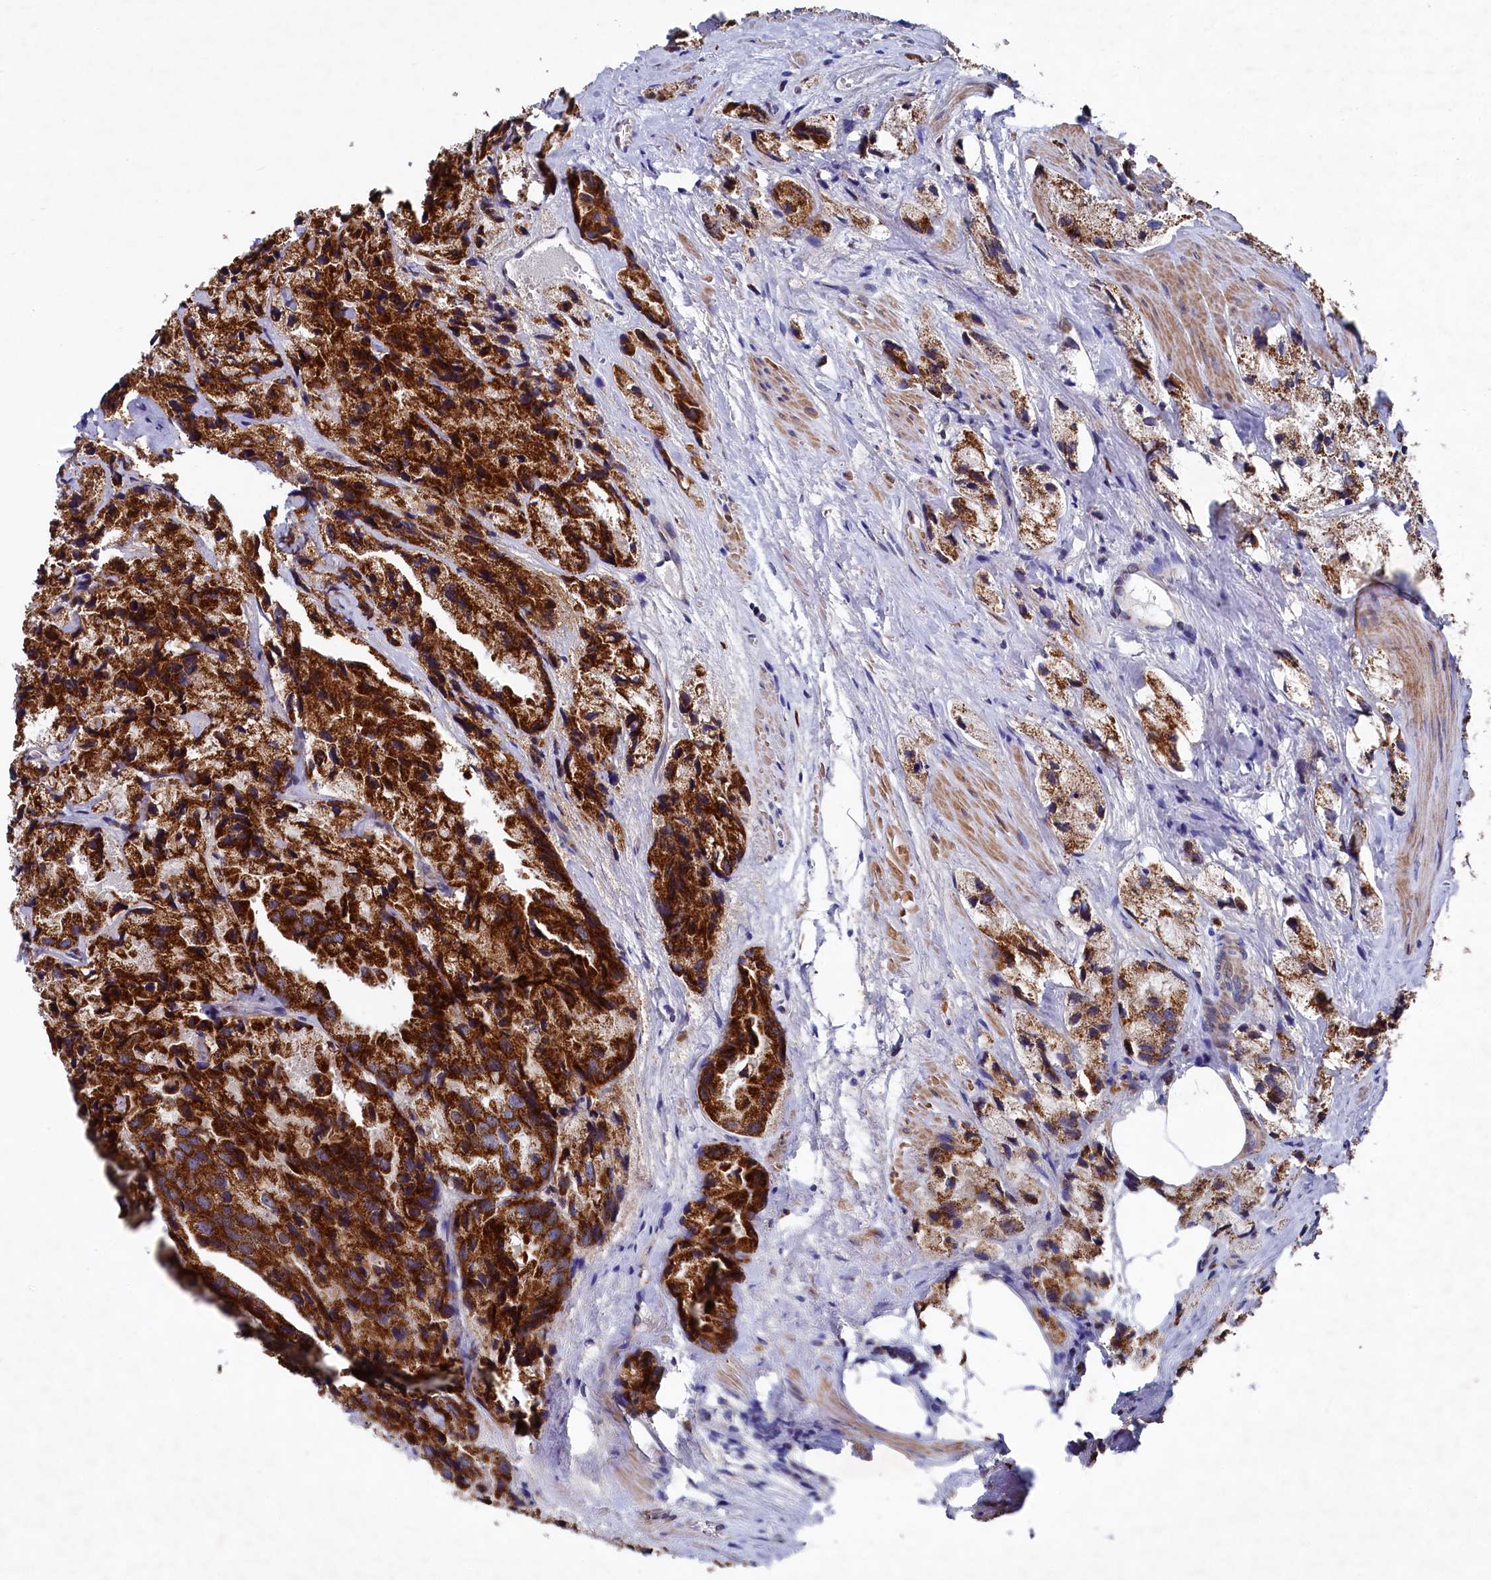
{"staining": {"intensity": "strong", "quantity": ">75%", "location": "cytoplasmic/membranous"}, "tissue": "prostate cancer", "cell_type": "Tumor cells", "image_type": "cancer", "snomed": [{"axis": "morphology", "description": "Adenocarcinoma, High grade"}, {"axis": "topography", "description": "Prostate"}], "caption": "The photomicrograph demonstrates staining of prostate high-grade adenocarcinoma, revealing strong cytoplasmic/membranous protein expression (brown color) within tumor cells. The staining is performed using DAB brown chromogen to label protein expression. The nuclei are counter-stained blue using hematoxylin.", "gene": "CHCHD1", "patient": {"sex": "male", "age": 66}}